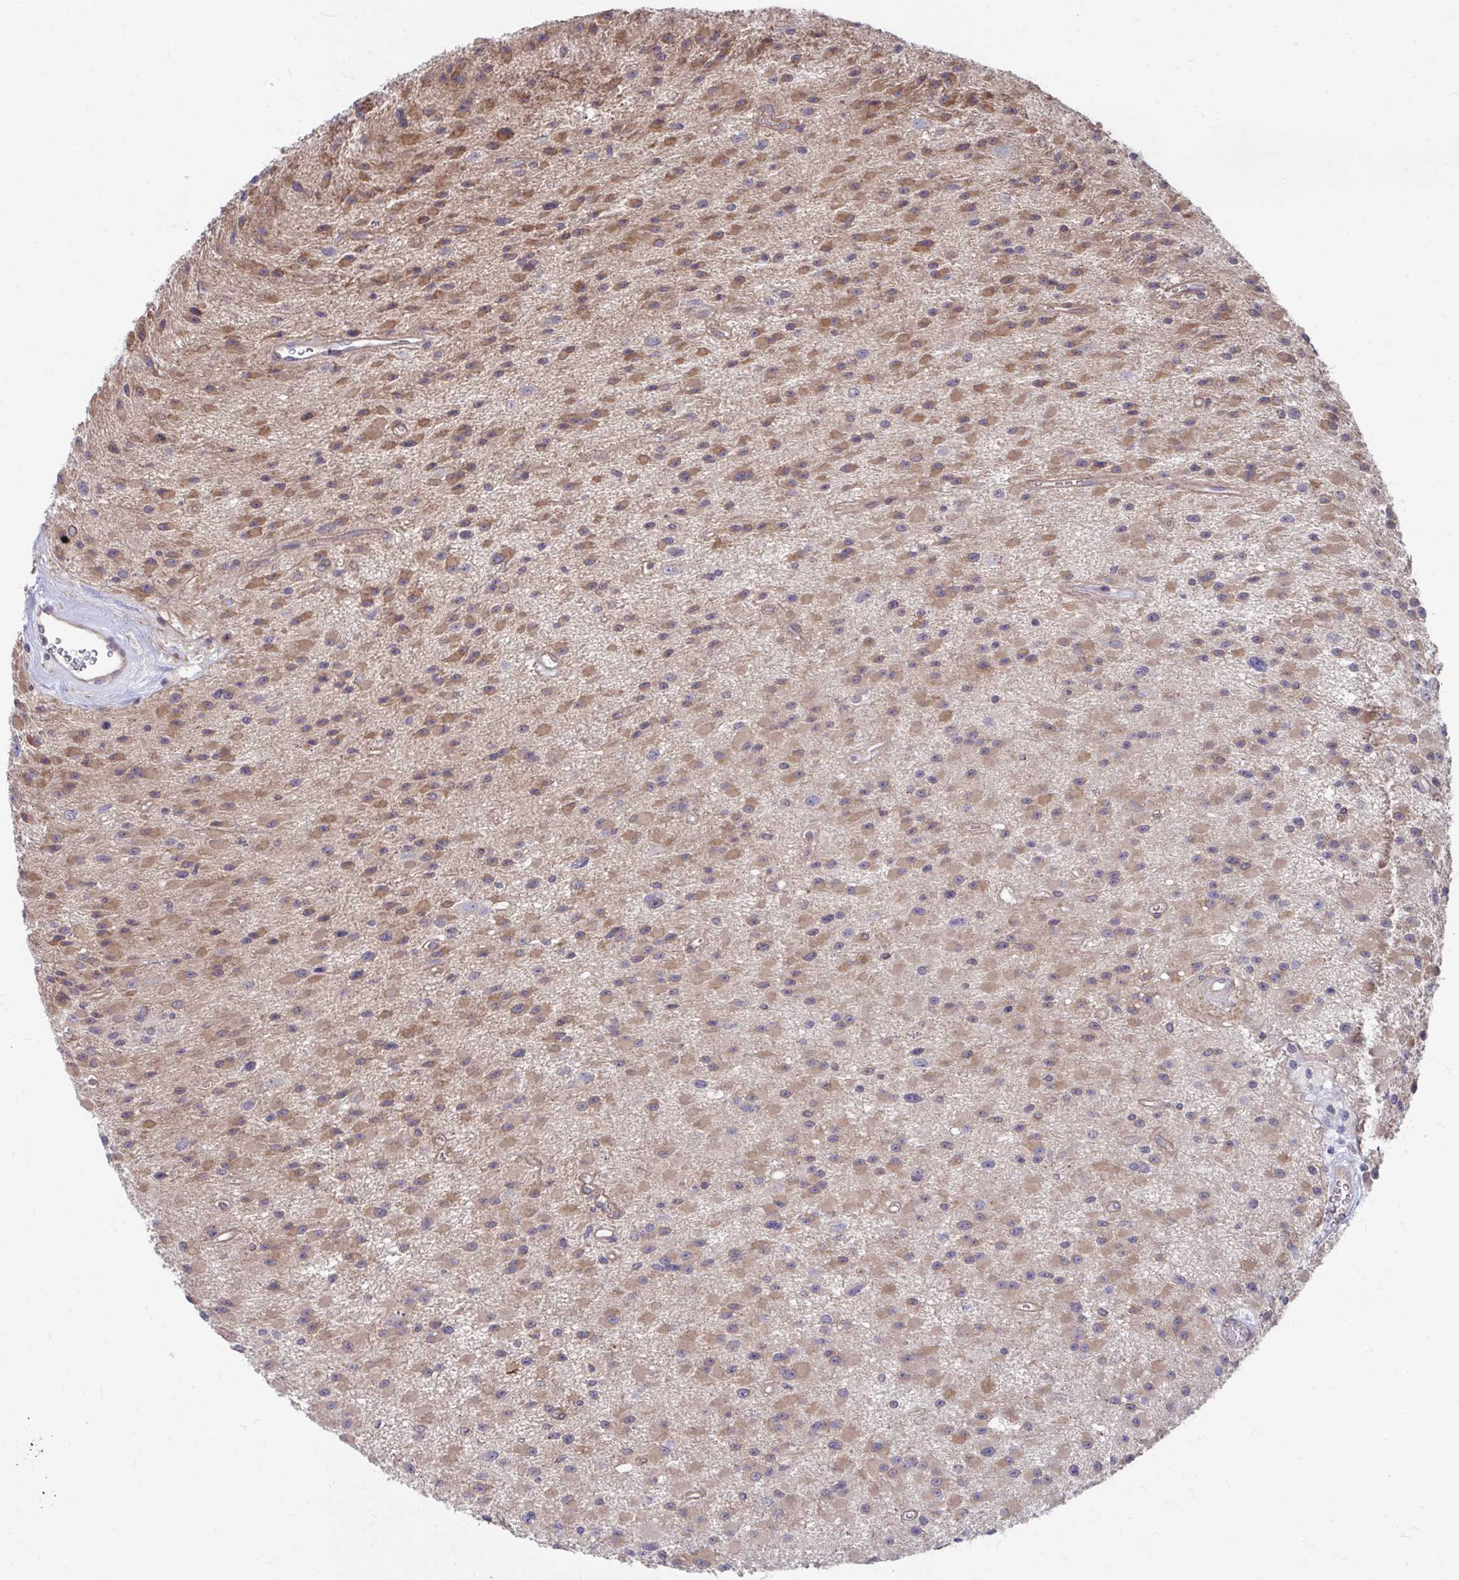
{"staining": {"intensity": "moderate", "quantity": "25%-75%", "location": "cytoplasmic/membranous"}, "tissue": "glioma", "cell_type": "Tumor cells", "image_type": "cancer", "snomed": [{"axis": "morphology", "description": "Glioma, malignant, High grade"}, {"axis": "topography", "description": "Brain"}], "caption": "Immunohistochemical staining of glioma displays medium levels of moderate cytoplasmic/membranous positivity in approximately 25%-75% of tumor cells.", "gene": "ITPR2", "patient": {"sex": "male", "age": 29}}